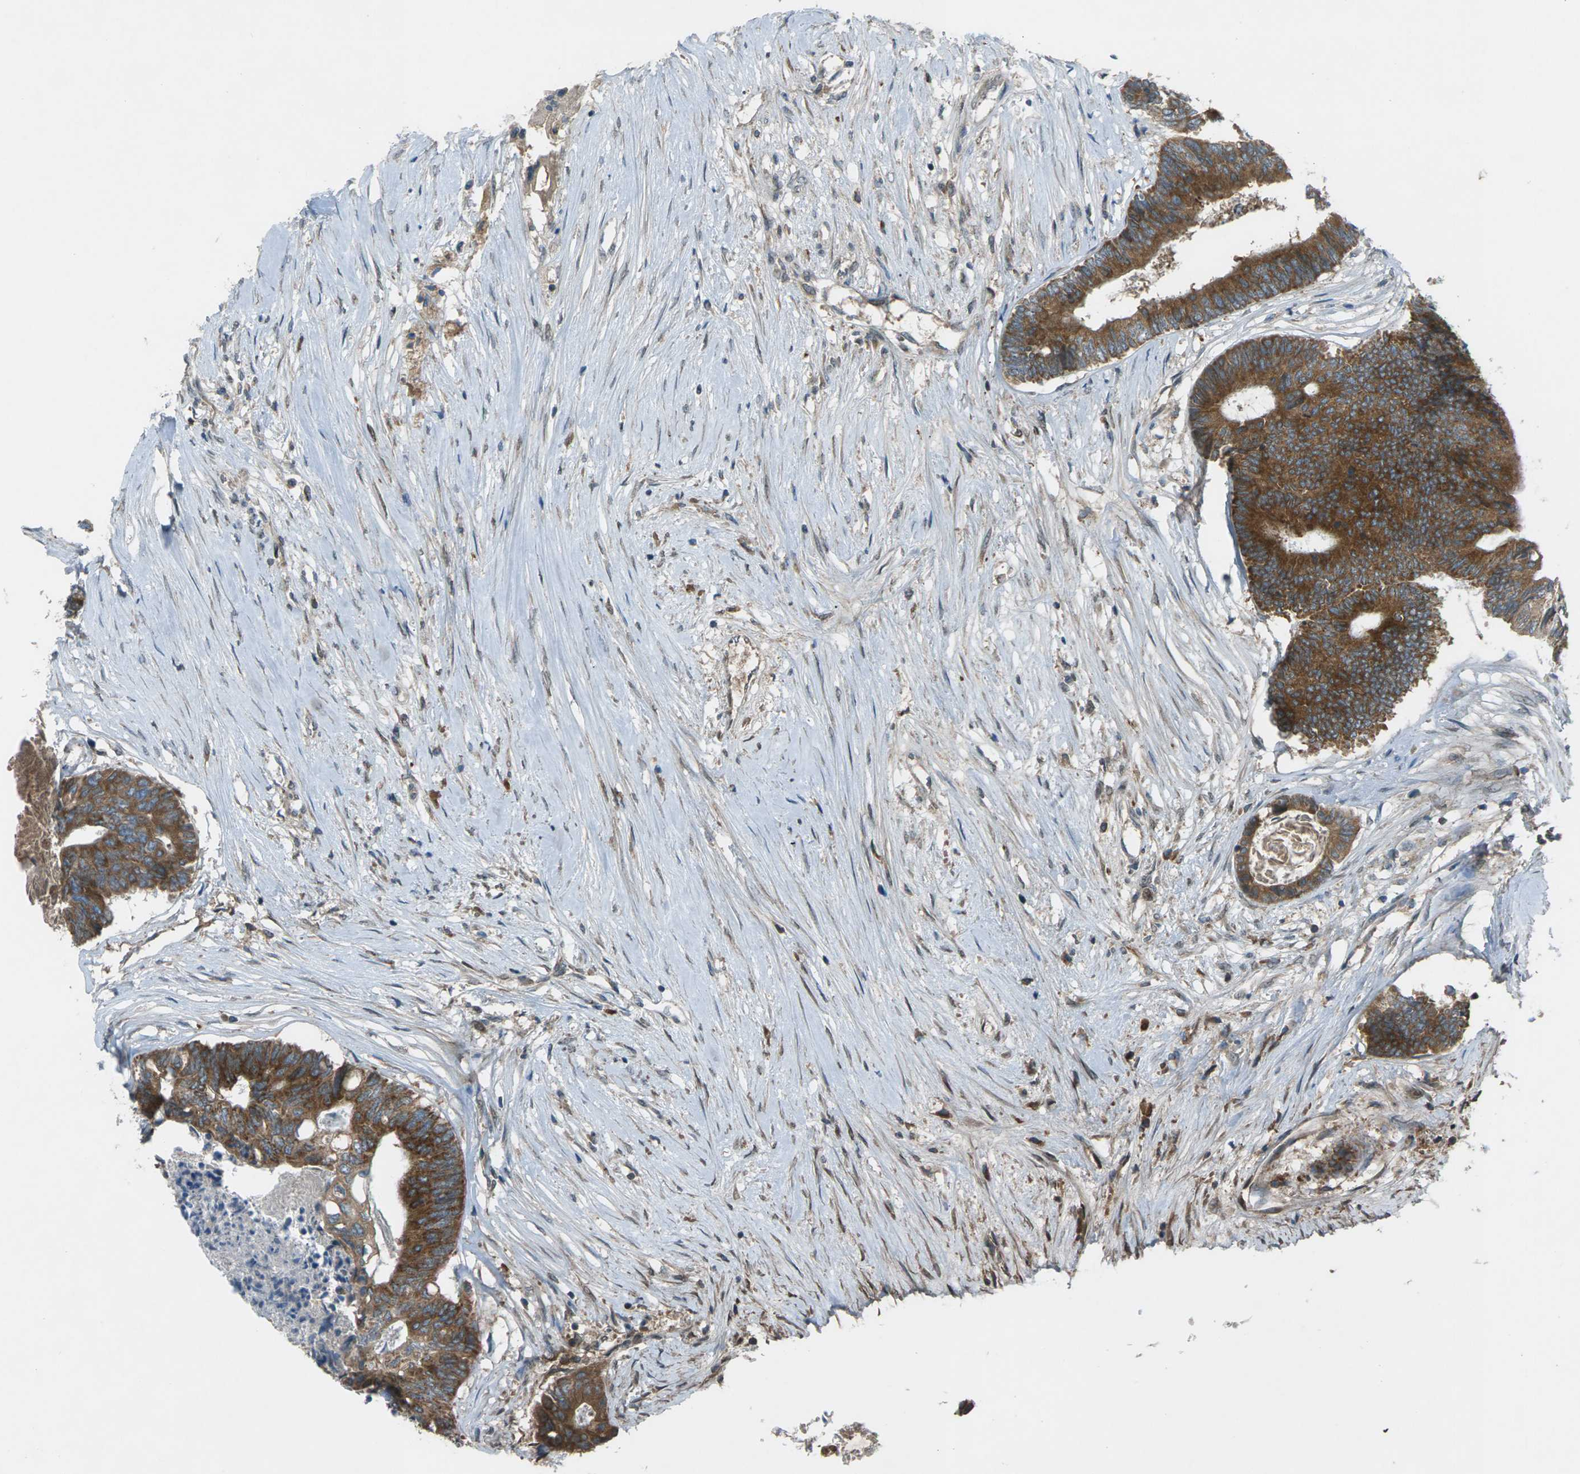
{"staining": {"intensity": "moderate", "quantity": ">75%", "location": "cytoplasmic/membranous"}, "tissue": "colorectal cancer", "cell_type": "Tumor cells", "image_type": "cancer", "snomed": [{"axis": "morphology", "description": "Adenocarcinoma, NOS"}, {"axis": "topography", "description": "Rectum"}], "caption": "Protein expression analysis of human colorectal cancer reveals moderate cytoplasmic/membranous staining in about >75% of tumor cells.", "gene": "DYRK1A", "patient": {"sex": "male", "age": 63}}